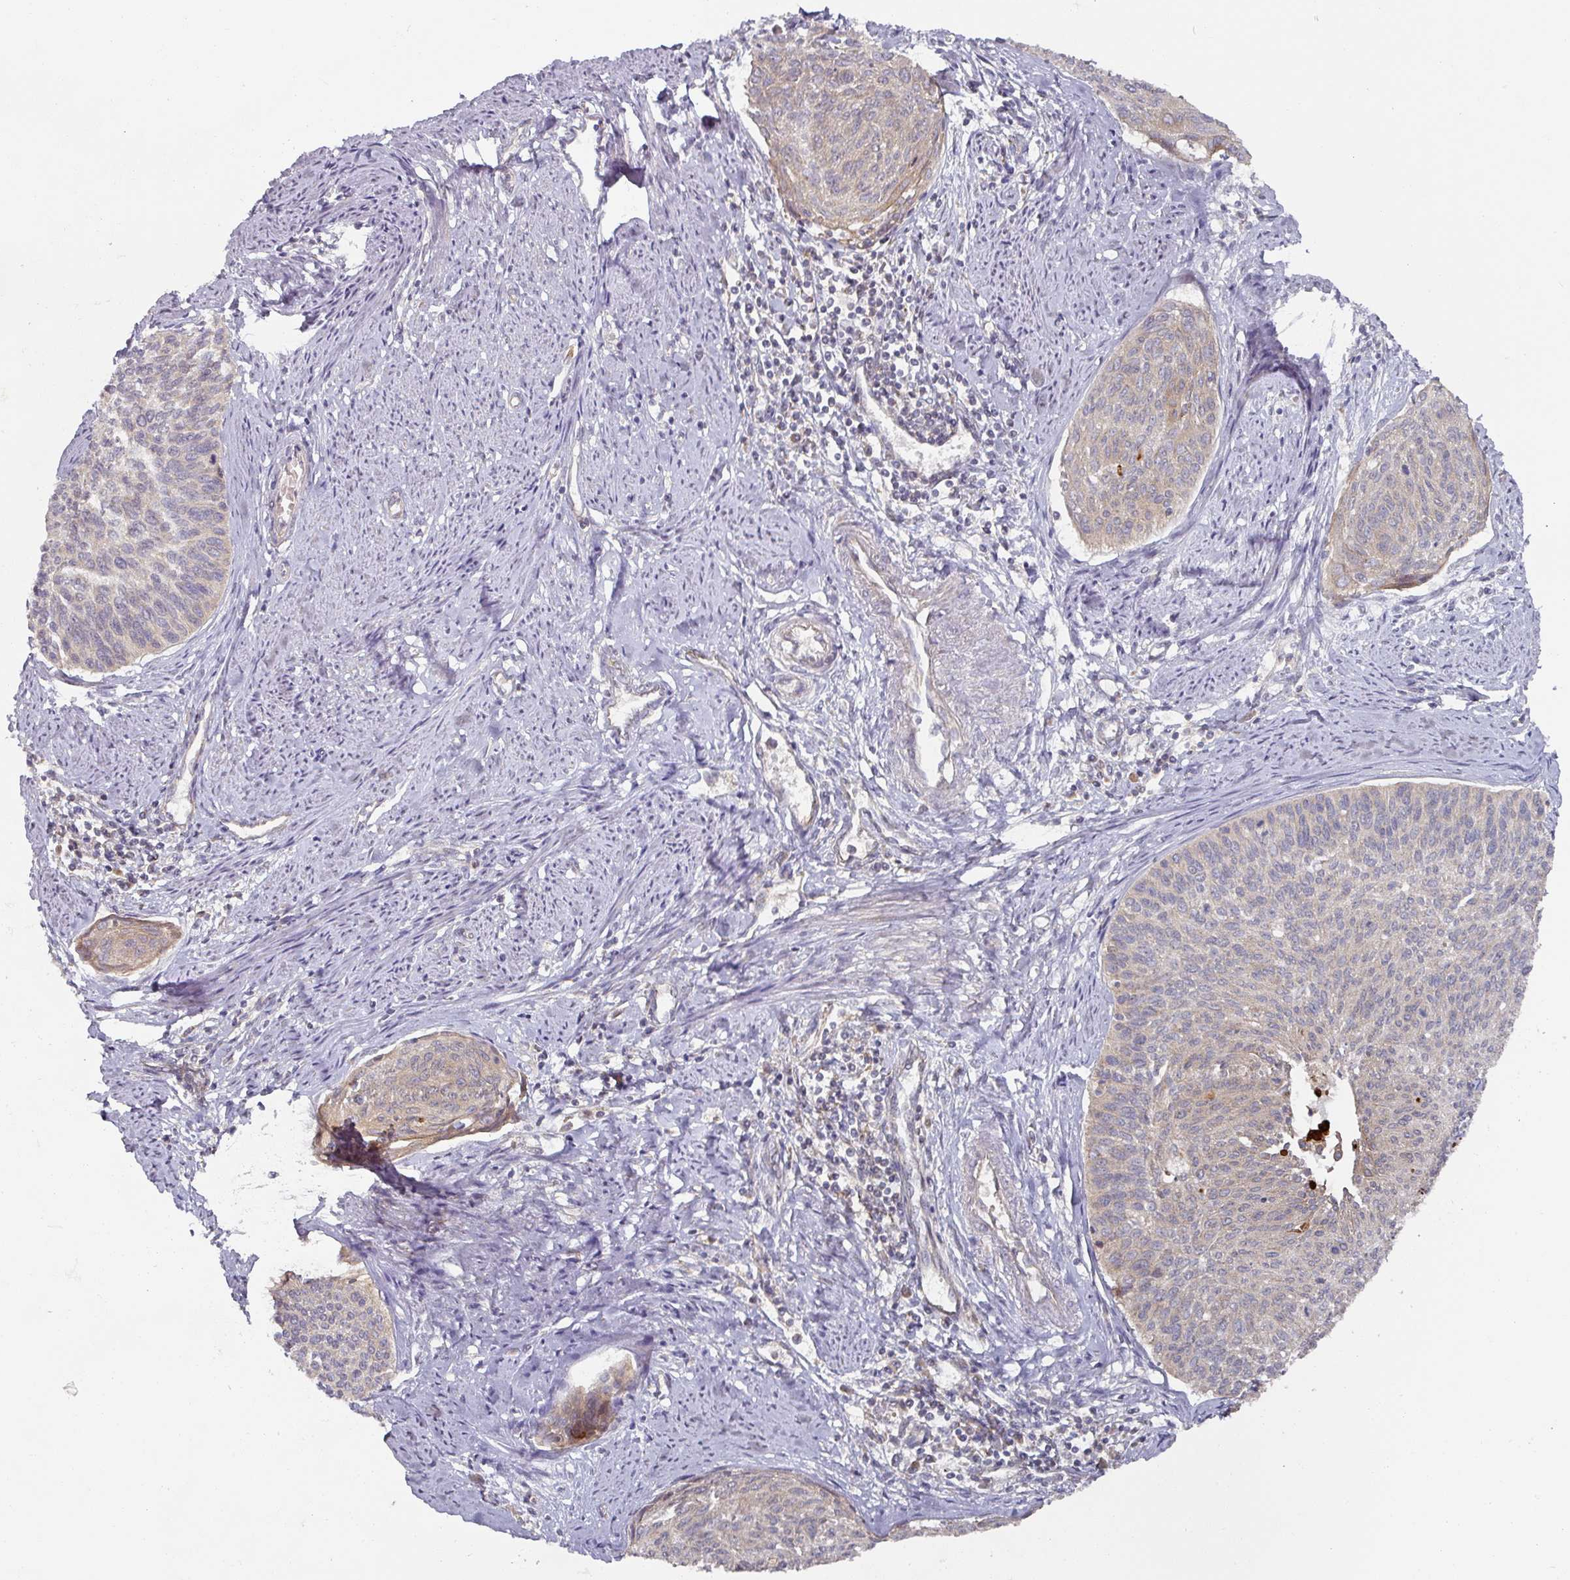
{"staining": {"intensity": "moderate", "quantity": "<25%", "location": "cytoplasmic/membranous"}, "tissue": "cervical cancer", "cell_type": "Tumor cells", "image_type": "cancer", "snomed": [{"axis": "morphology", "description": "Squamous cell carcinoma, NOS"}, {"axis": "topography", "description": "Cervix"}], "caption": "Immunohistochemical staining of human cervical cancer (squamous cell carcinoma) demonstrates low levels of moderate cytoplasmic/membranous protein staining in approximately <25% of tumor cells.", "gene": "DNAJC7", "patient": {"sex": "female", "age": 55}}